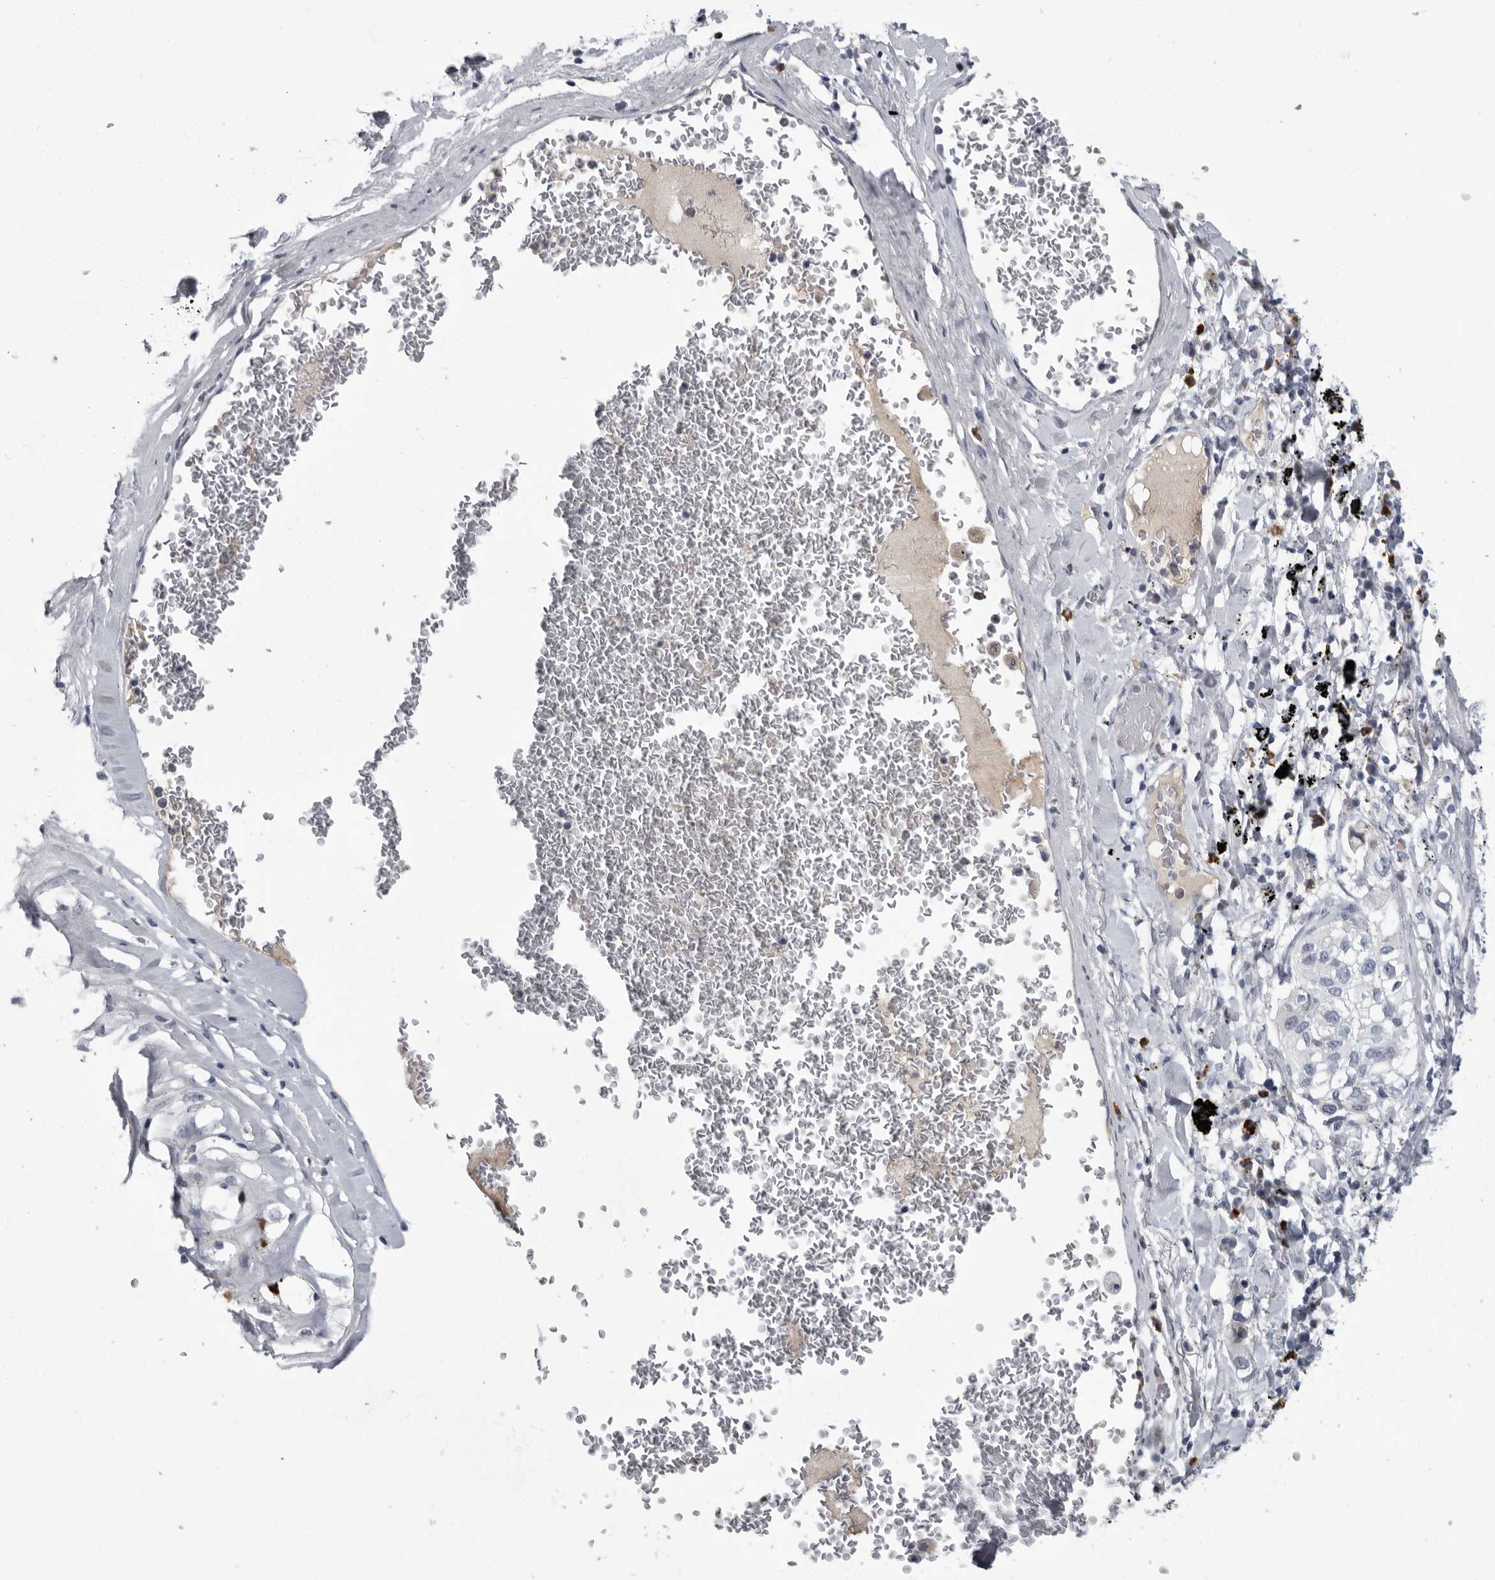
{"staining": {"intensity": "negative", "quantity": "none", "location": "none"}, "tissue": "lung cancer", "cell_type": "Tumor cells", "image_type": "cancer", "snomed": [{"axis": "morphology", "description": "Adenocarcinoma, NOS"}, {"axis": "topography", "description": "Lung"}], "caption": "The image shows no significant staining in tumor cells of lung cancer (adenocarcinoma).", "gene": "SLC25A39", "patient": {"sex": "male", "age": 63}}